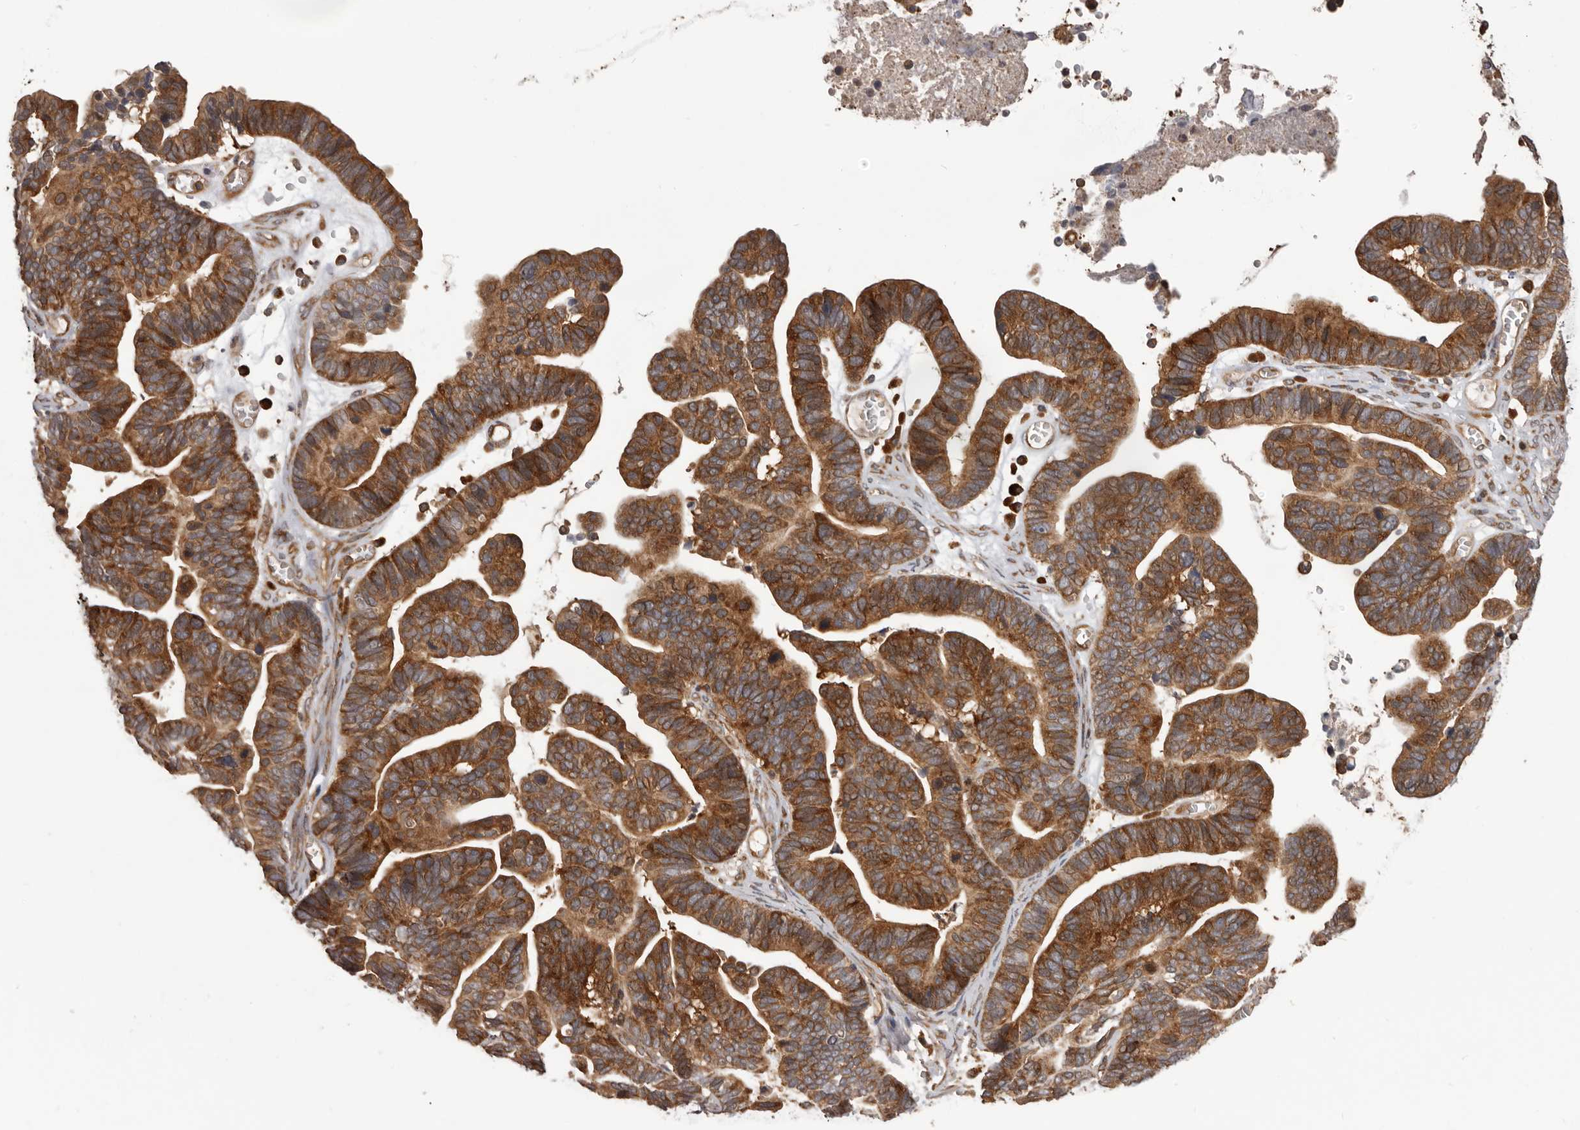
{"staining": {"intensity": "strong", "quantity": ">75%", "location": "cytoplasmic/membranous"}, "tissue": "ovarian cancer", "cell_type": "Tumor cells", "image_type": "cancer", "snomed": [{"axis": "morphology", "description": "Cystadenocarcinoma, serous, NOS"}, {"axis": "topography", "description": "Ovary"}], "caption": "This image displays immunohistochemistry (IHC) staining of human ovarian cancer, with high strong cytoplasmic/membranous positivity in about >75% of tumor cells.", "gene": "HBS1L", "patient": {"sex": "female", "age": 56}}